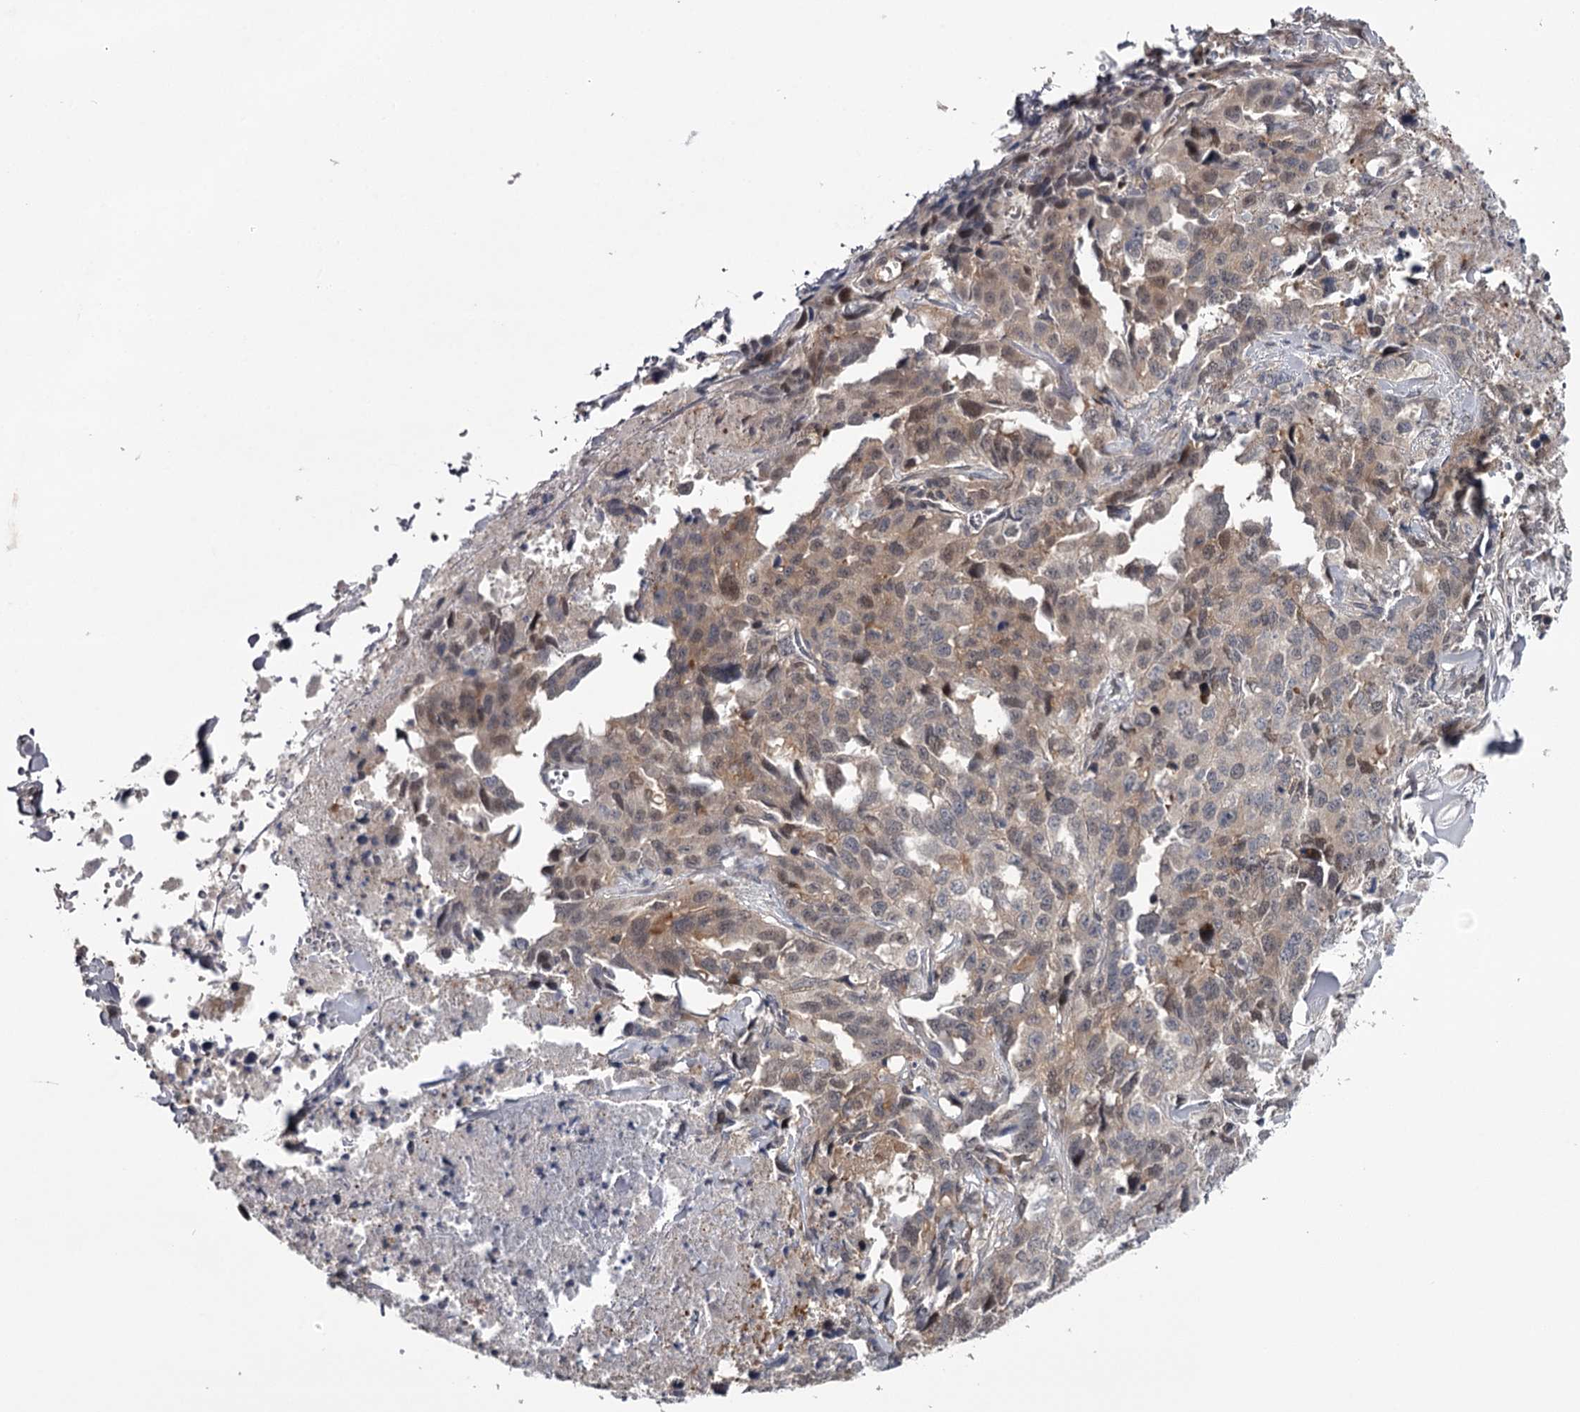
{"staining": {"intensity": "weak", "quantity": "25%-75%", "location": "cytoplasmic/membranous,nuclear"}, "tissue": "lung cancer", "cell_type": "Tumor cells", "image_type": "cancer", "snomed": [{"axis": "morphology", "description": "Adenocarcinoma, NOS"}, {"axis": "topography", "description": "Lung"}], "caption": "The image exhibits immunohistochemical staining of lung cancer (adenocarcinoma). There is weak cytoplasmic/membranous and nuclear expression is present in approximately 25%-75% of tumor cells.", "gene": "GTSF1", "patient": {"sex": "female", "age": 51}}